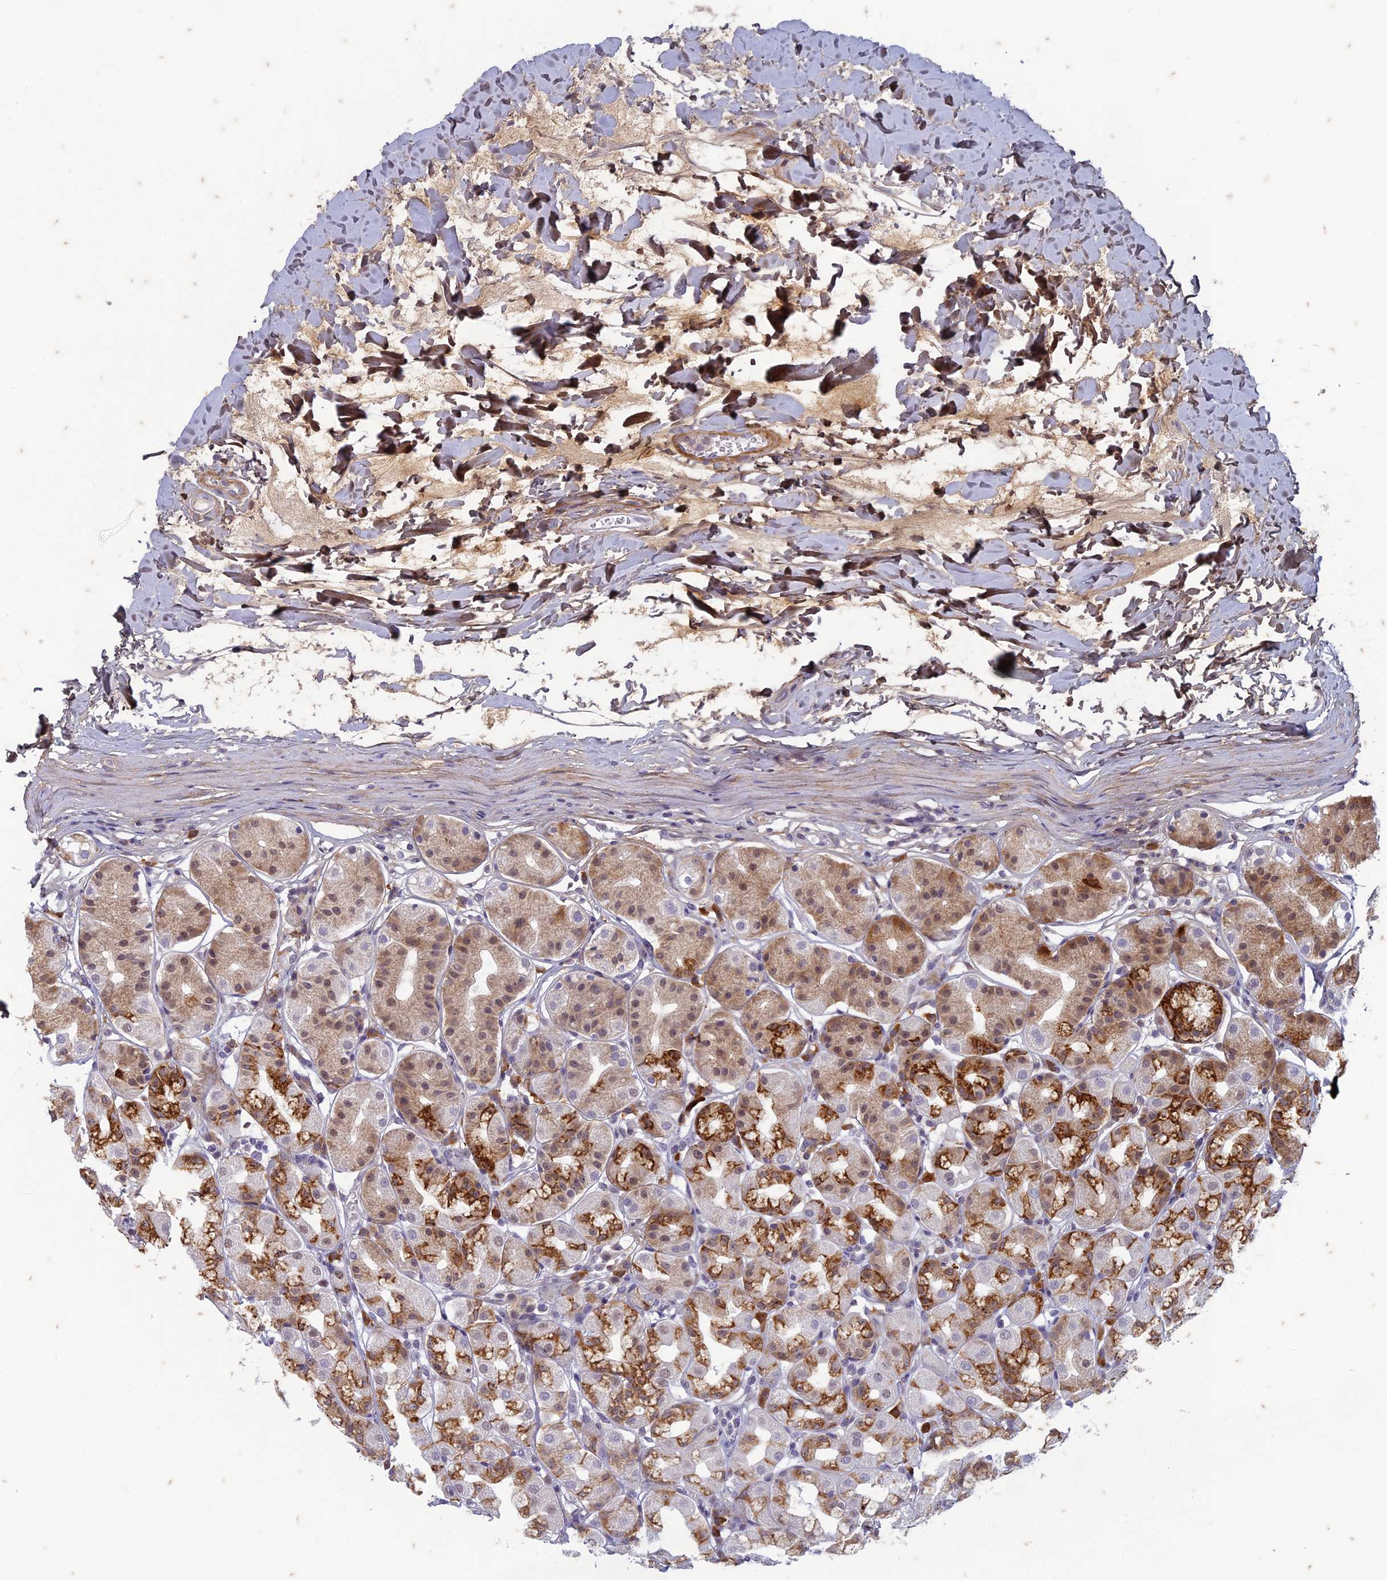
{"staining": {"intensity": "moderate", "quantity": "25%-75%", "location": "cytoplasmic/membranous,nuclear"}, "tissue": "stomach", "cell_type": "Glandular cells", "image_type": "normal", "snomed": [{"axis": "morphology", "description": "Normal tissue, NOS"}, {"axis": "topography", "description": "Stomach"}, {"axis": "topography", "description": "Stomach, lower"}], "caption": "A brown stain shows moderate cytoplasmic/membranous,nuclear expression of a protein in glandular cells of normal human stomach.", "gene": "PABPN1L", "patient": {"sex": "female", "age": 56}}